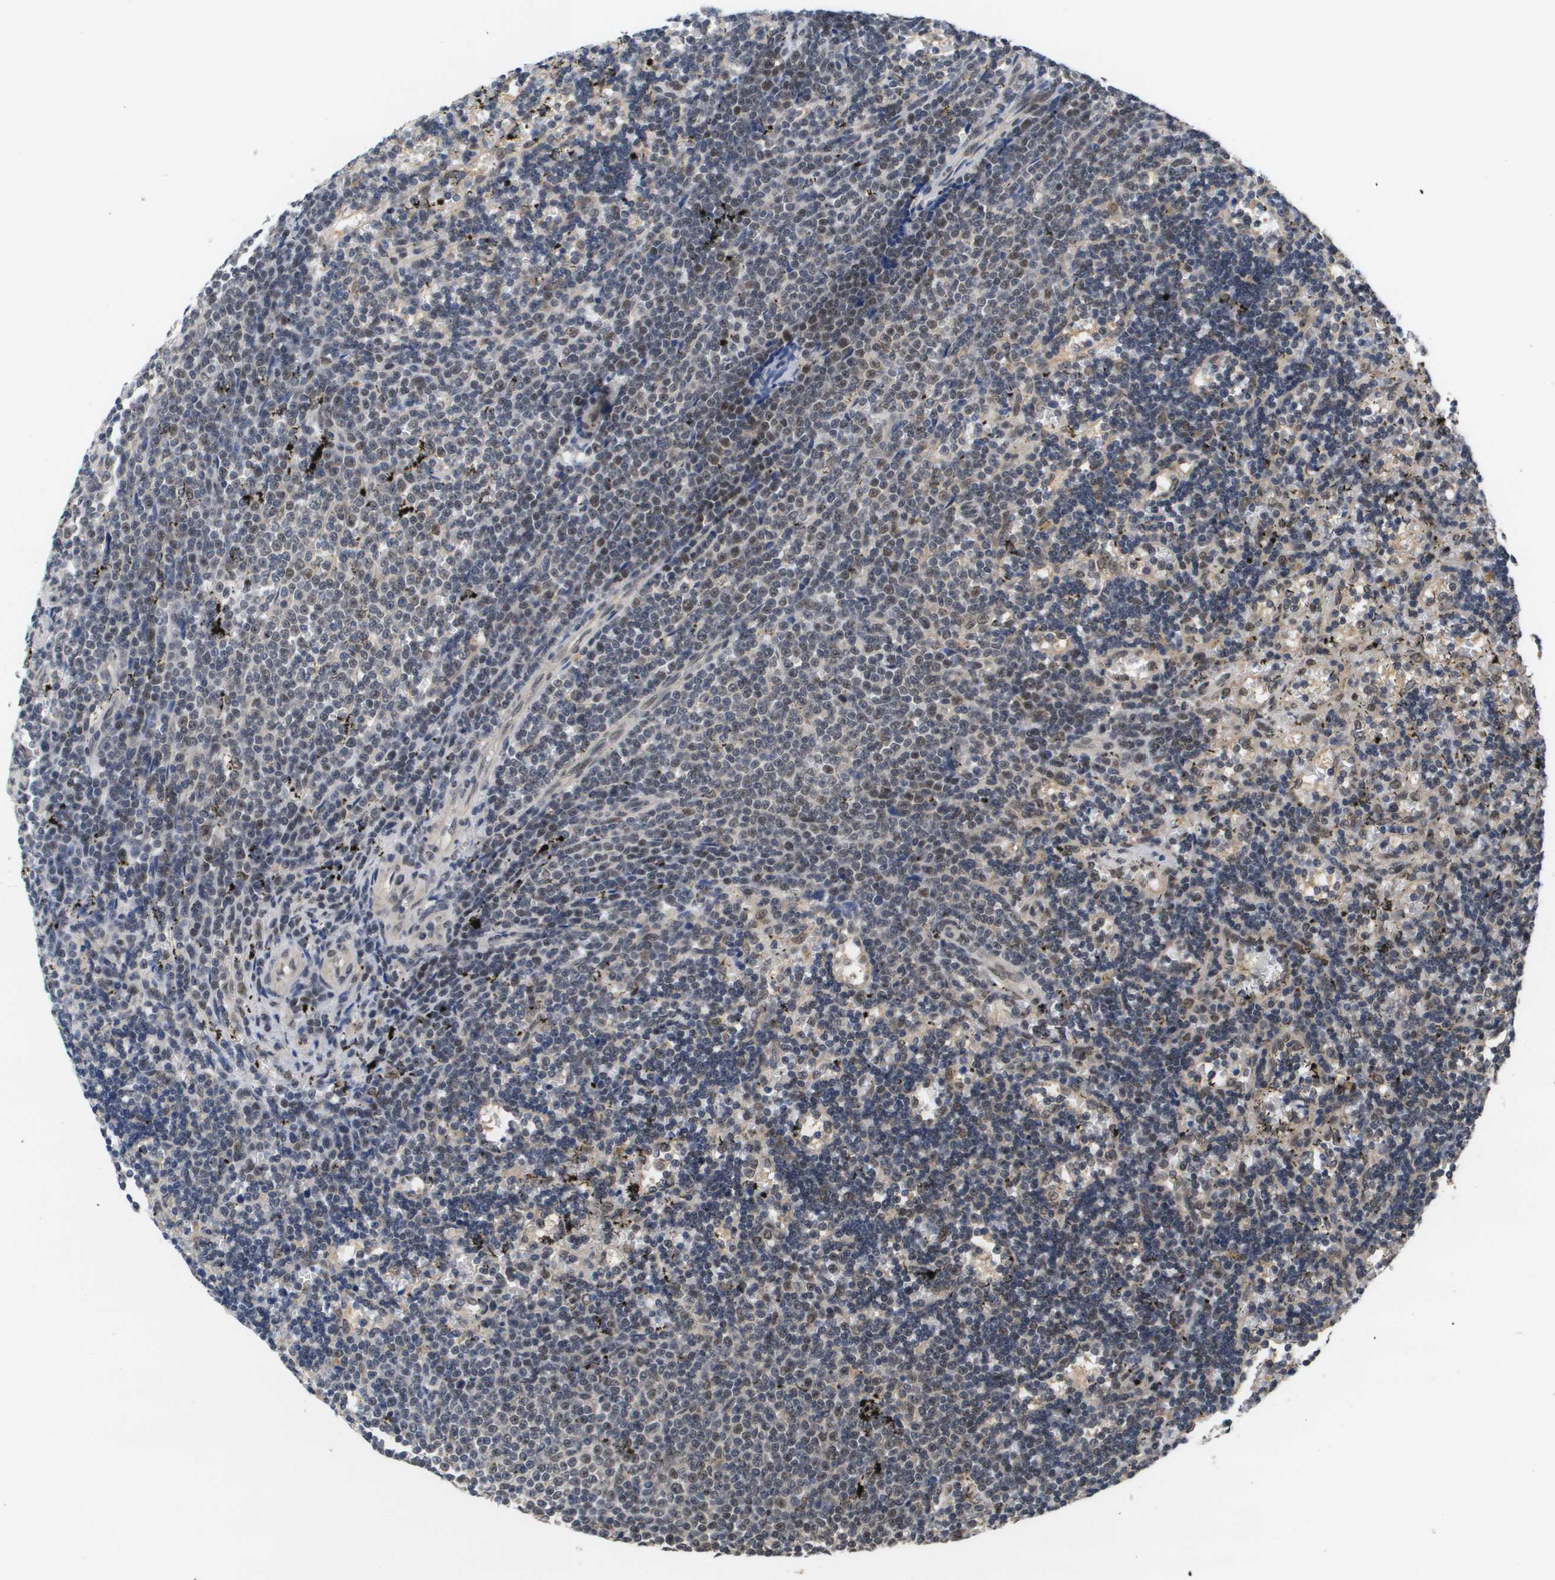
{"staining": {"intensity": "weak", "quantity": "25%-75%", "location": "nuclear"}, "tissue": "lymphoma", "cell_type": "Tumor cells", "image_type": "cancer", "snomed": [{"axis": "morphology", "description": "Malignant lymphoma, non-Hodgkin's type, Low grade"}, {"axis": "topography", "description": "Spleen"}], "caption": "IHC of human lymphoma exhibits low levels of weak nuclear expression in approximately 25%-75% of tumor cells. (DAB (3,3'-diaminobenzidine) IHC with brightfield microscopy, high magnification).", "gene": "AMBRA1", "patient": {"sex": "male", "age": 60}}